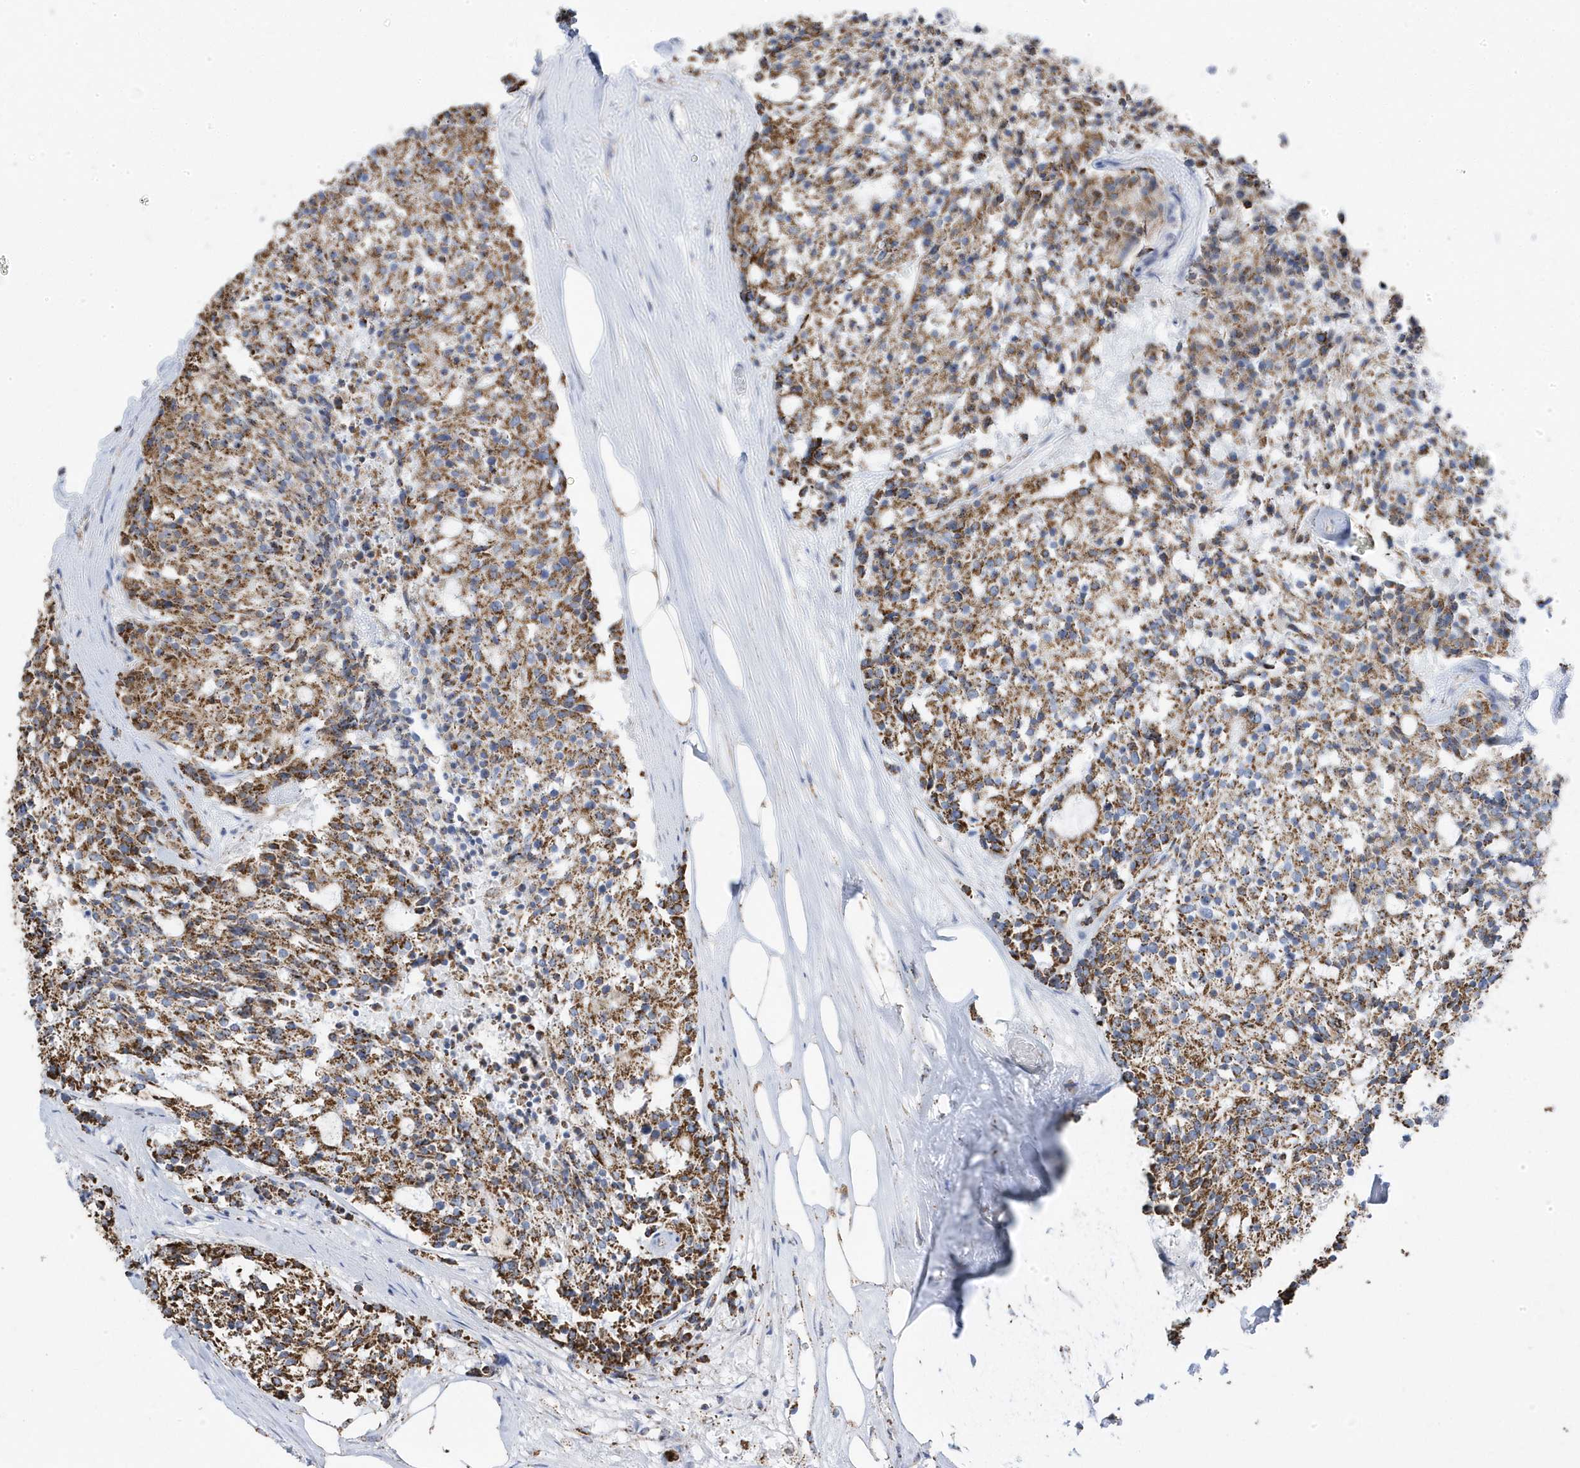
{"staining": {"intensity": "moderate", "quantity": ">75%", "location": "cytoplasmic/membranous"}, "tissue": "carcinoid", "cell_type": "Tumor cells", "image_type": "cancer", "snomed": [{"axis": "morphology", "description": "Carcinoid, malignant, NOS"}, {"axis": "topography", "description": "Pancreas"}], "caption": "Immunohistochemical staining of malignant carcinoid demonstrates medium levels of moderate cytoplasmic/membranous expression in about >75% of tumor cells.", "gene": "GTPBP8", "patient": {"sex": "female", "age": 54}}